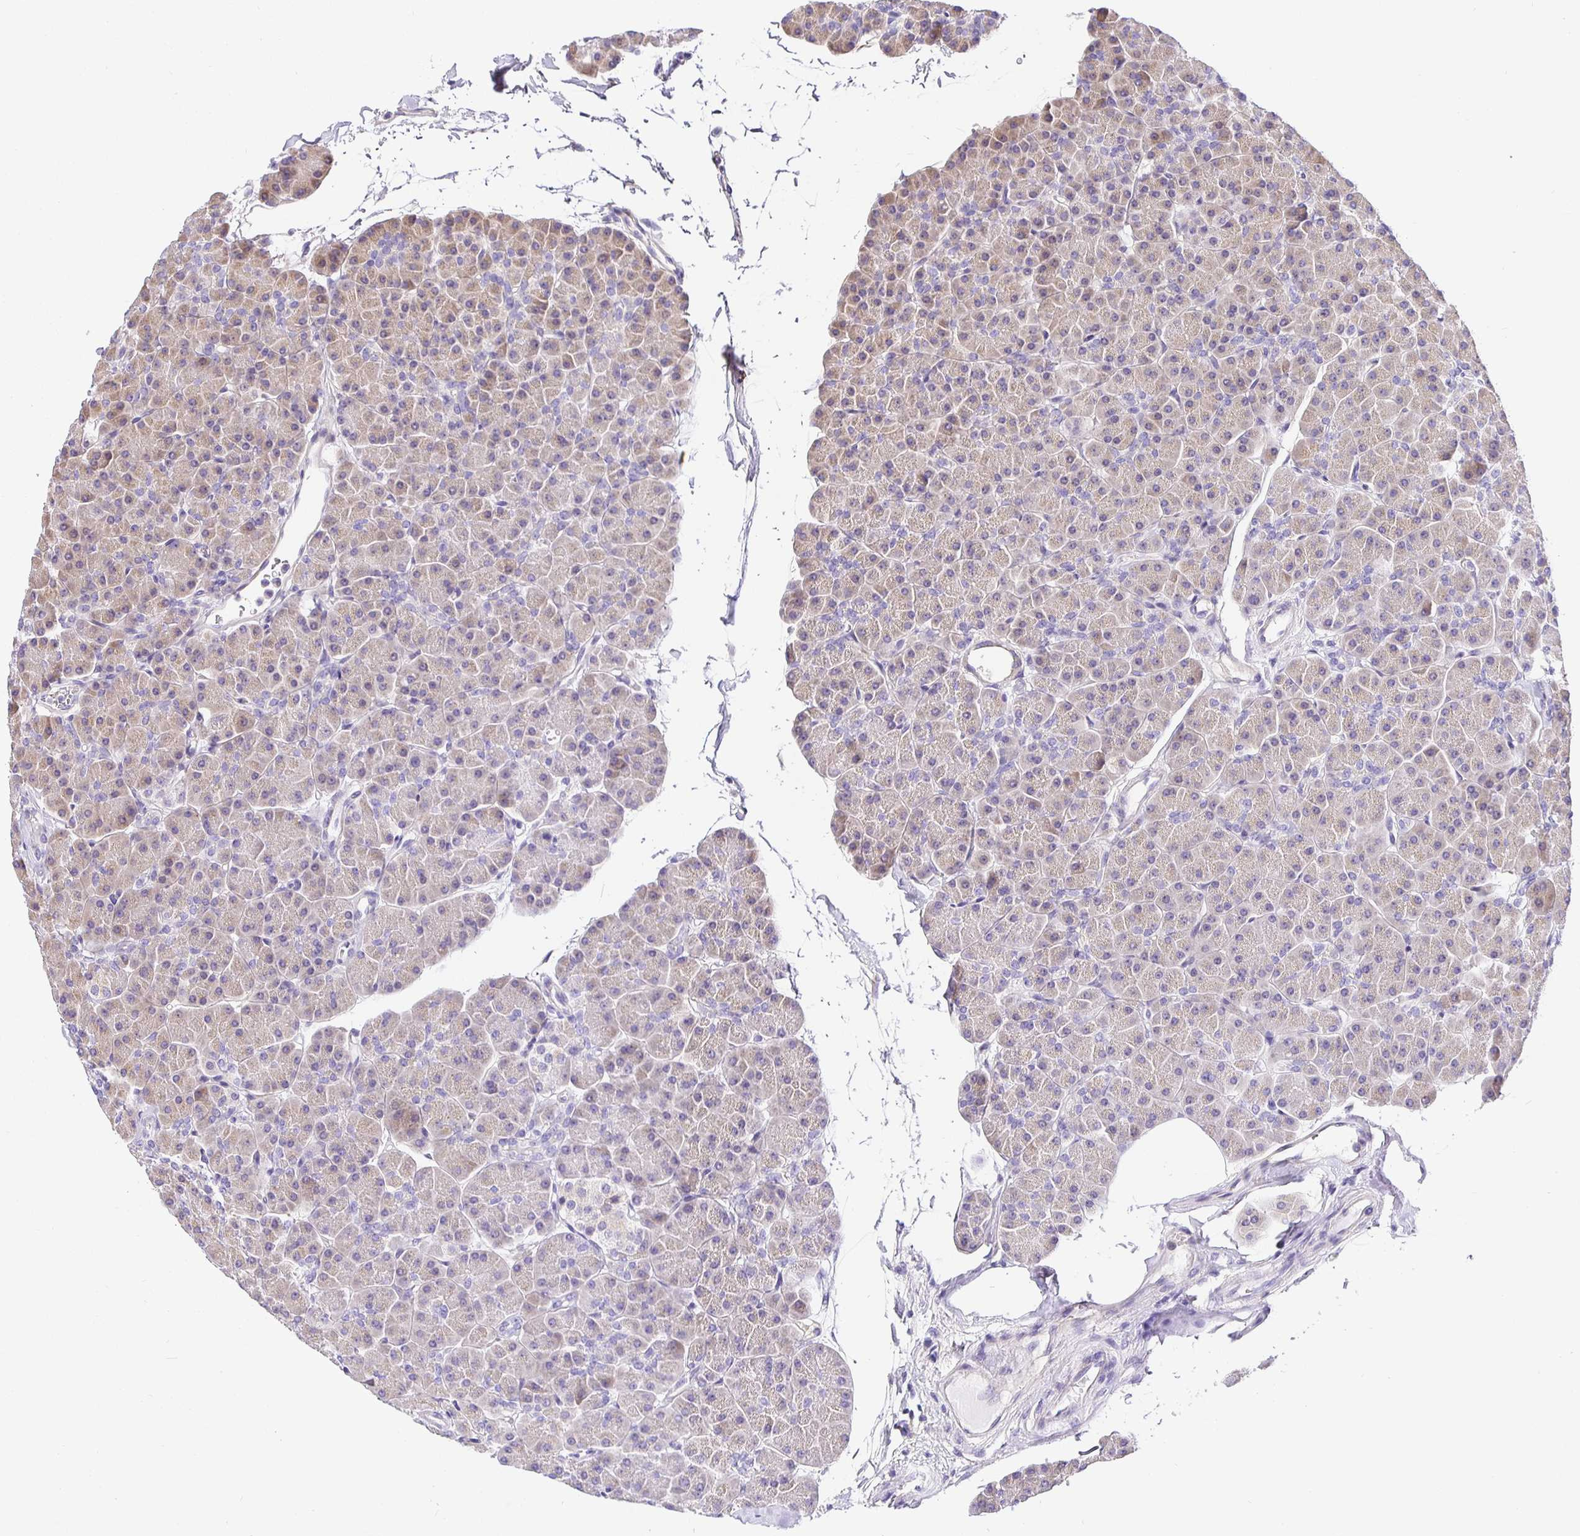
{"staining": {"intensity": "weak", "quantity": "25%-75%", "location": "cytoplasmic/membranous"}, "tissue": "pancreas", "cell_type": "Exocrine glandular cells", "image_type": "normal", "snomed": [{"axis": "morphology", "description": "Normal tissue, NOS"}, {"axis": "topography", "description": "Pancreas"}, {"axis": "topography", "description": "Peripheral nerve tissue"}], "caption": "There is low levels of weak cytoplasmic/membranous expression in exocrine glandular cells of unremarkable pancreas, as demonstrated by immunohistochemical staining (brown color).", "gene": "OPALIN", "patient": {"sex": "male", "age": 54}}